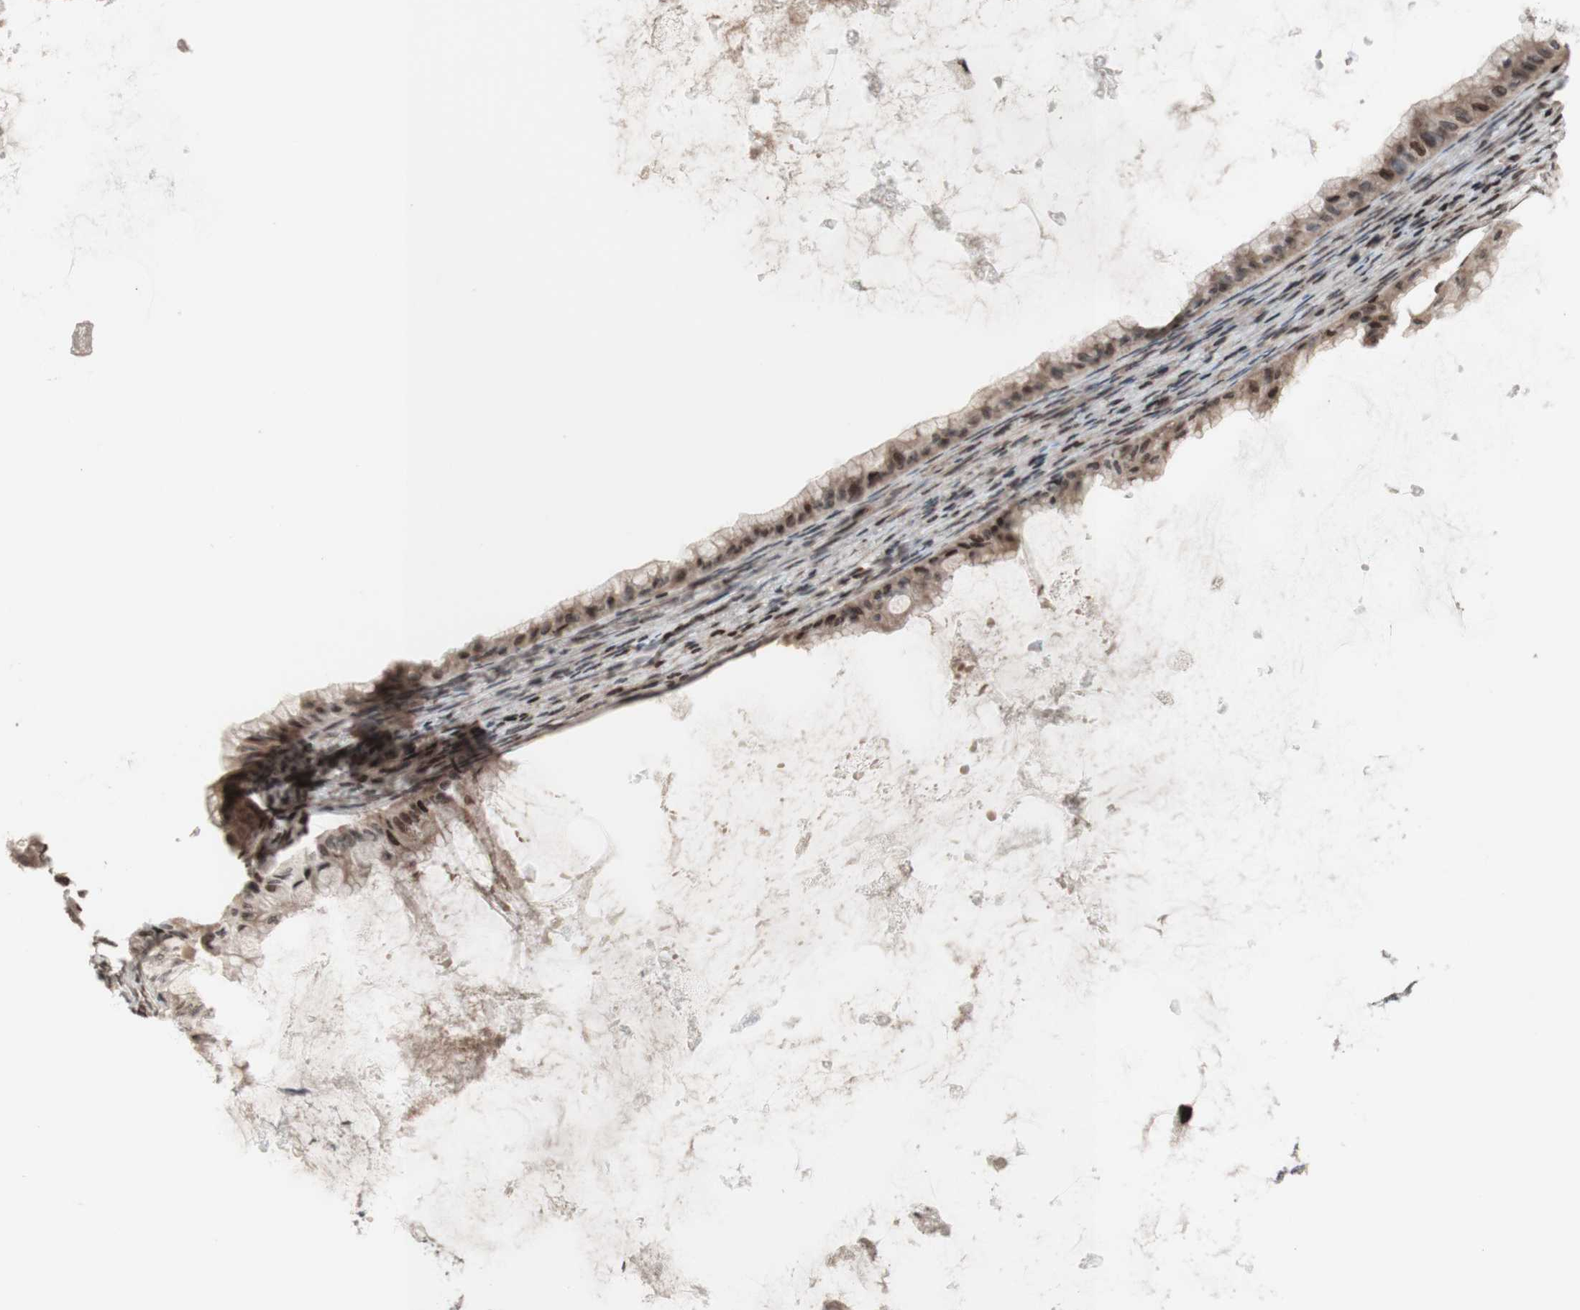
{"staining": {"intensity": "negative", "quantity": "none", "location": "none"}, "tissue": "ovarian cancer", "cell_type": "Tumor cells", "image_type": "cancer", "snomed": [{"axis": "morphology", "description": "Cystadenocarcinoma, mucinous, NOS"}, {"axis": "topography", "description": "Ovary"}], "caption": "The photomicrograph shows no staining of tumor cells in ovarian mucinous cystadenocarcinoma. (DAB (3,3'-diaminobenzidine) immunohistochemistry (IHC), high magnification).", "gene": "POLA1", "patient": {"sex": "female", "age": 61}}